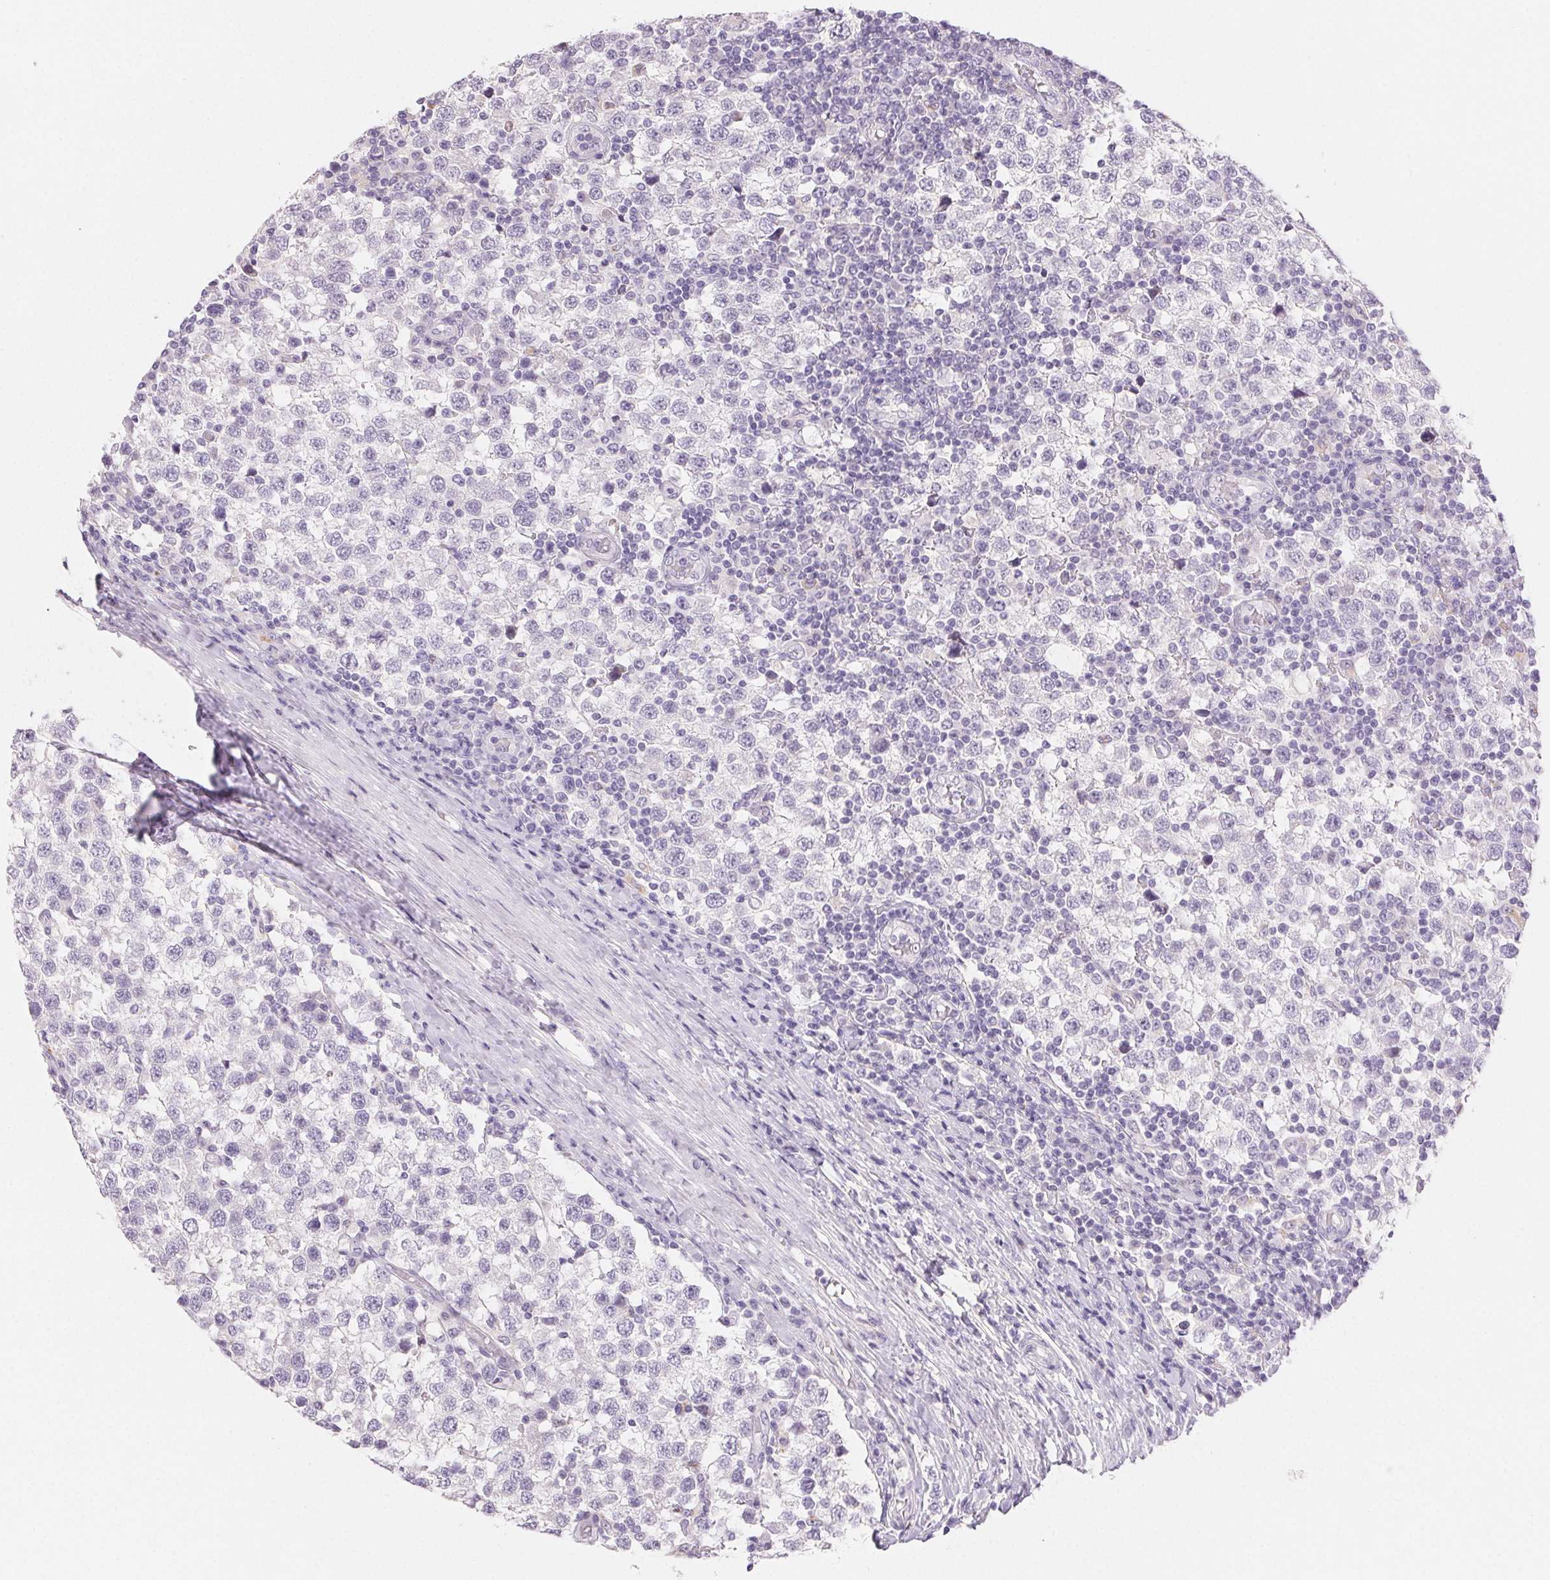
{"staining": {"intensity": "negative", "quantity": "none", "location": "none"}, "tissue": "testis cancer", "cell_type": "Tumor cells", "image_type": "cancer", "snomed": [{"axis": "morphology", "description": "Seminoma, NOS"}, {"axis": "topography", "description": "Testis"}], "caption": "This is a photomicrograph of immunohistochemistry staining of testis cancer (seminoma), which shows no staining in tumor cells.", "gene": "BPIFB2", "patient": {"sex": "male", "age": 34}}